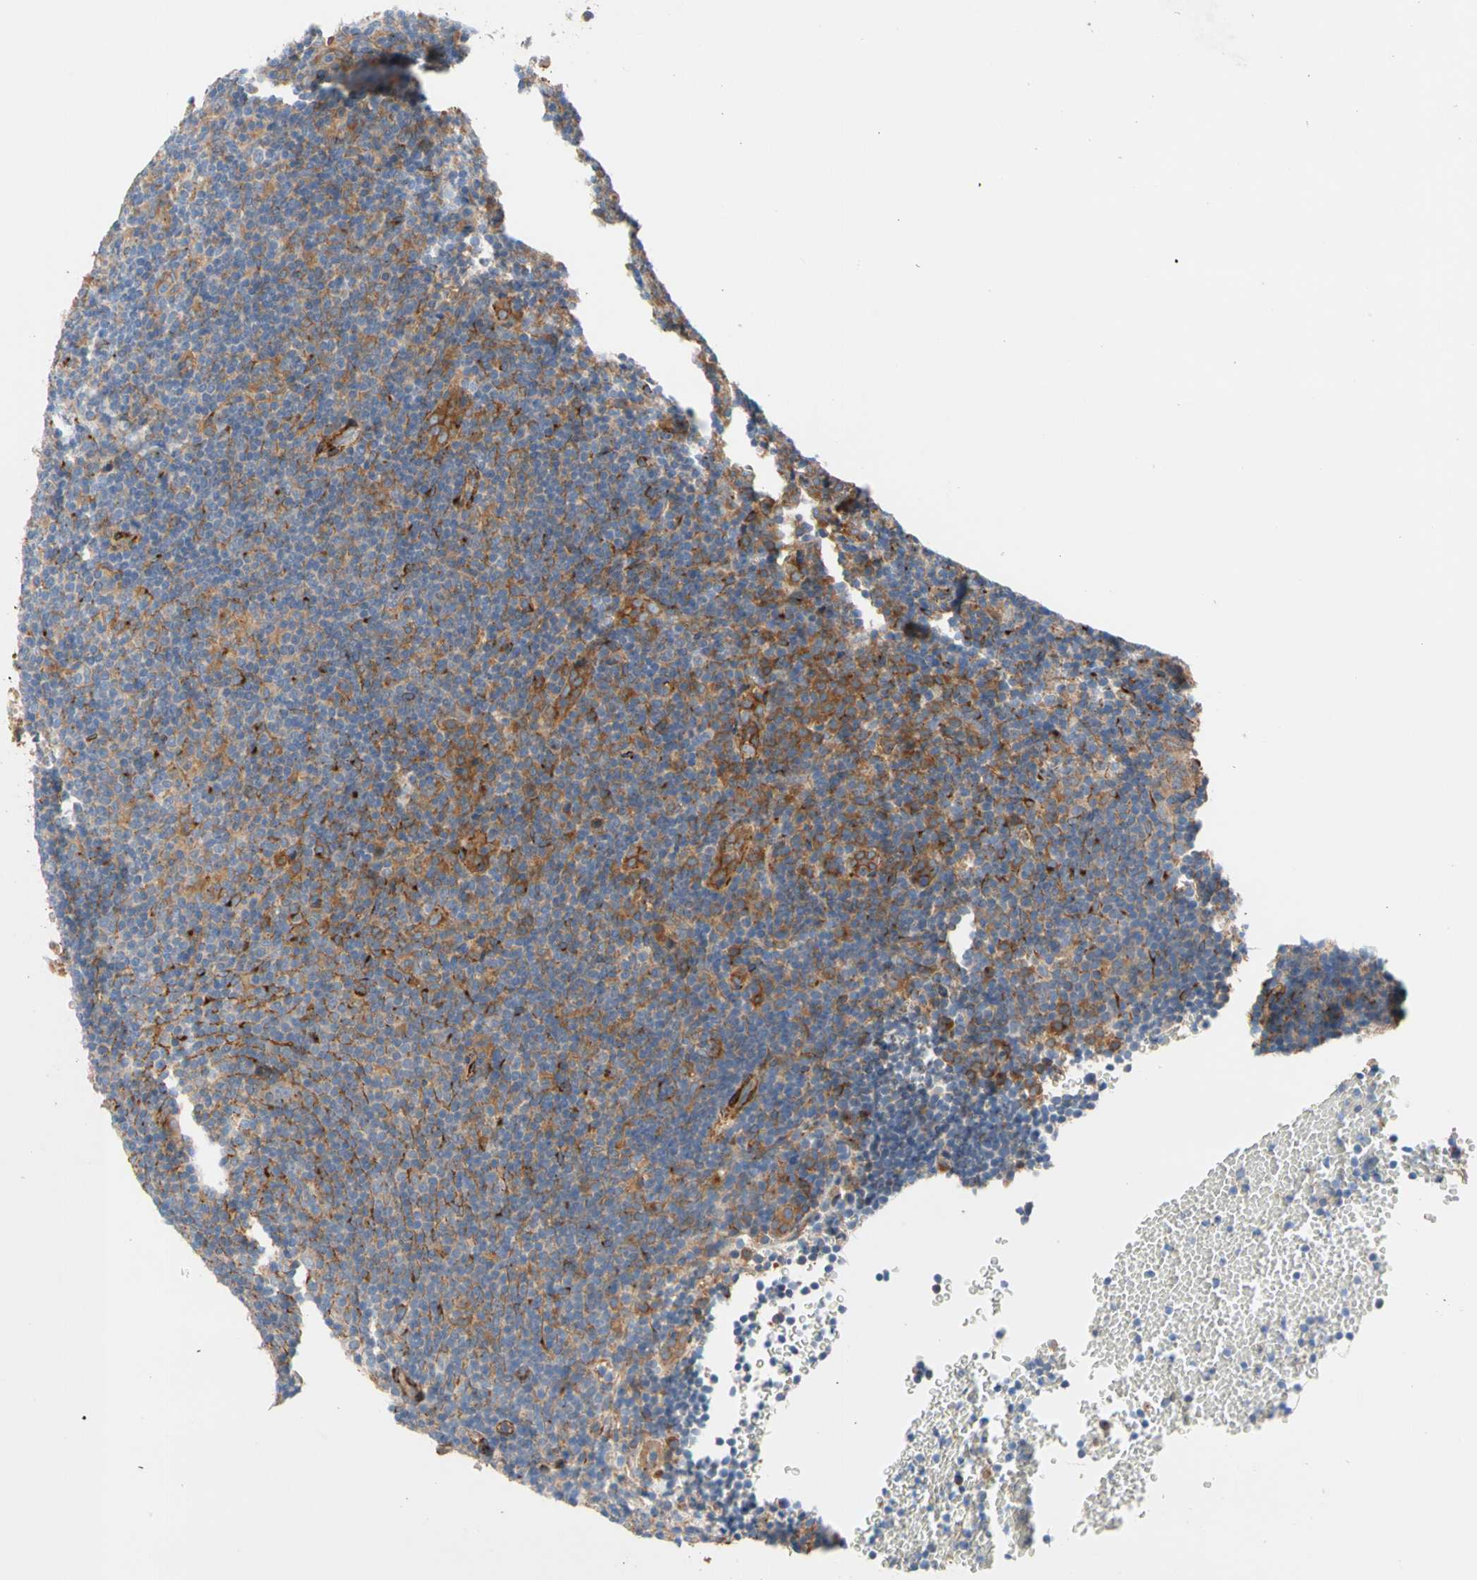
{"staining": {"intensity": "moderate", "quantity": "25%-75%", "location": "cytoplasmic/membranous"}, "tissue": "lymphoma", "cell_type": "Tumor cells", "image_type": "cancer", "snomed": [{"axis": "morphology", "description": "Hodgkin's disease, NOS"}, {"axis": "topography", "description": "Lymph node"}], "caption": "This is an image of IHC staining of lymphoma, which shows moderate staining in the cytoplasmic/membranous of tumor cells.", "gene": "ENTREP3", "patient": {"sex": "female", "age": 57}}